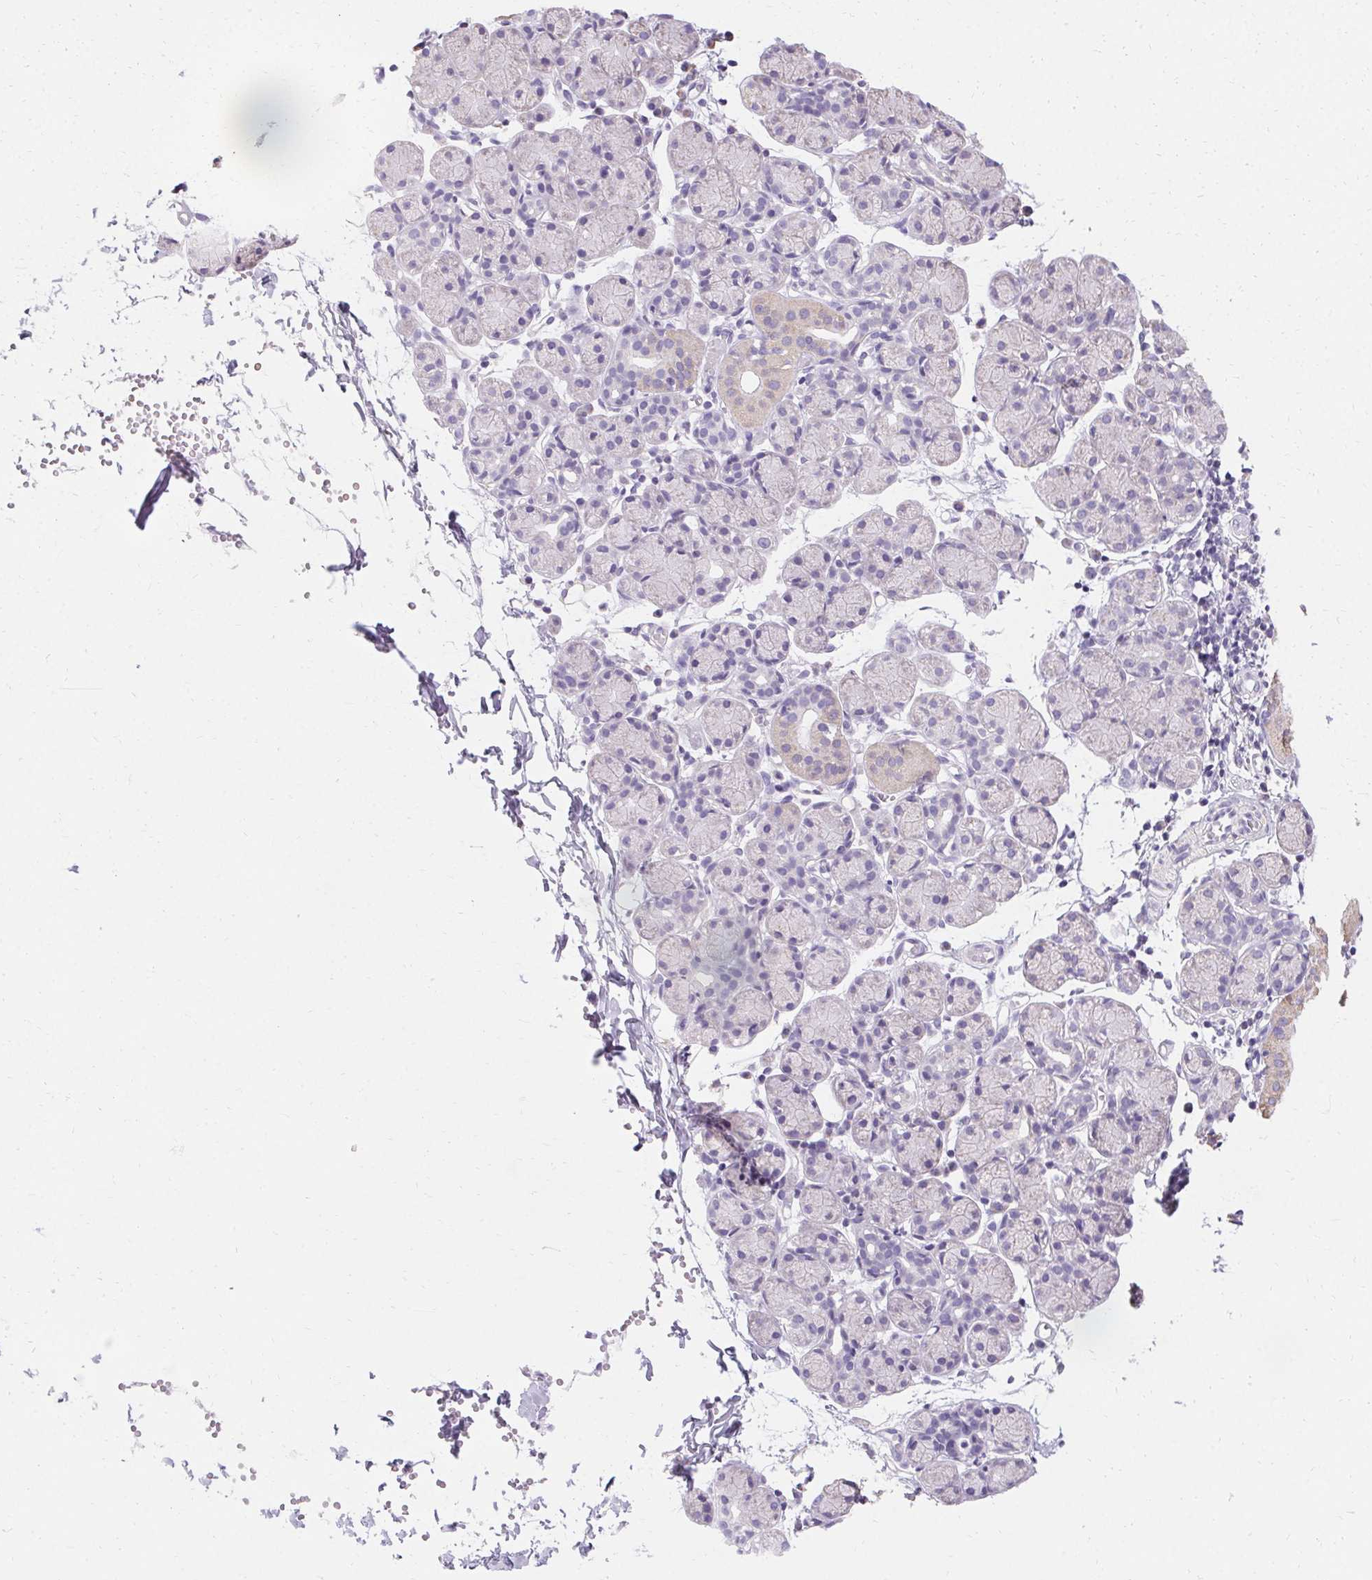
{"staining": {"intensity": "weak", "quantity": "<25%", "location": "cytoplasmic/membranous"}, "tissue": "salivary gland", "cell_type": "Glandular cells", "image_type": "normal", "snomed": [{"axis": "morphology", "description": "Normal tissue, NOS"}, {"axis": "morphology", "description": "Inflammation, NOS"}, {"axis": "topography", "description": "Lymph node"}, {"axis": "topography", "description": "Salivary gland"}], "caption": "The immunohistochemistry (IHC) image has no significant staining in glandular cells of salivary gland.", "gene": "ASGR2", "patient": {"sex": "male", "age": 3}}